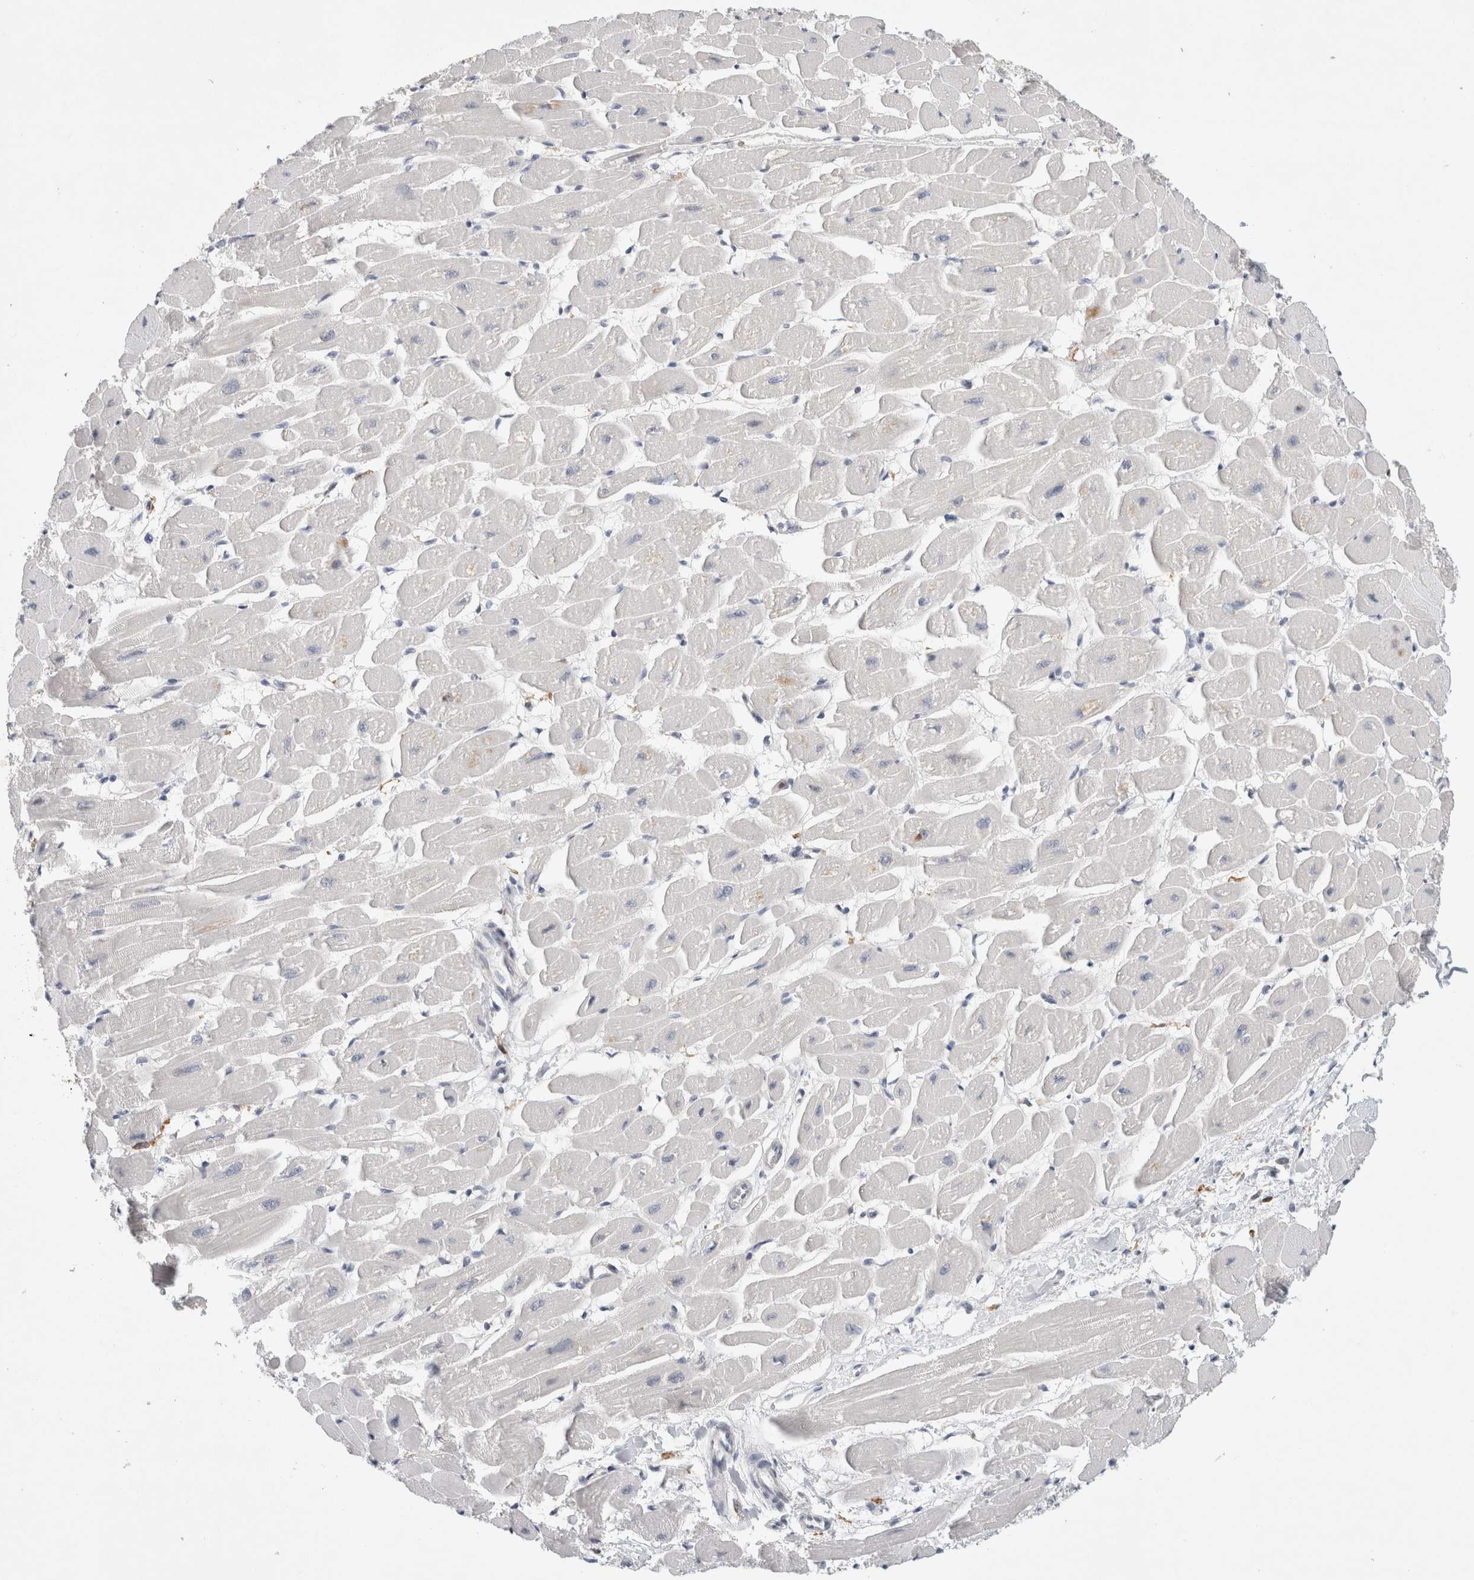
{"staining": {"intensity": "weak", "quantity": "<25%", "location": "cytoplasmic/membranous"}, "tissue": "heart muscle", "cell_type": "Cardiomyocytes", "image_type": "normal", "snomed": [{"axis": "morphology", "description": "Normal tissue, NOS"}, {"axis": "topography", "description": "Heart"}], "caption": "Immunohistochemistry (IHC) photomicrograph of benign heart muscle stained for a protein (brown), which shows no positivity in cardiomyocytes. The staining is performed using DAB brown chromogen with nuclei counter-stained in using hematoxylin.", "gene": "CDCA7L", "patient": {"sex": "female", "age": 54}}